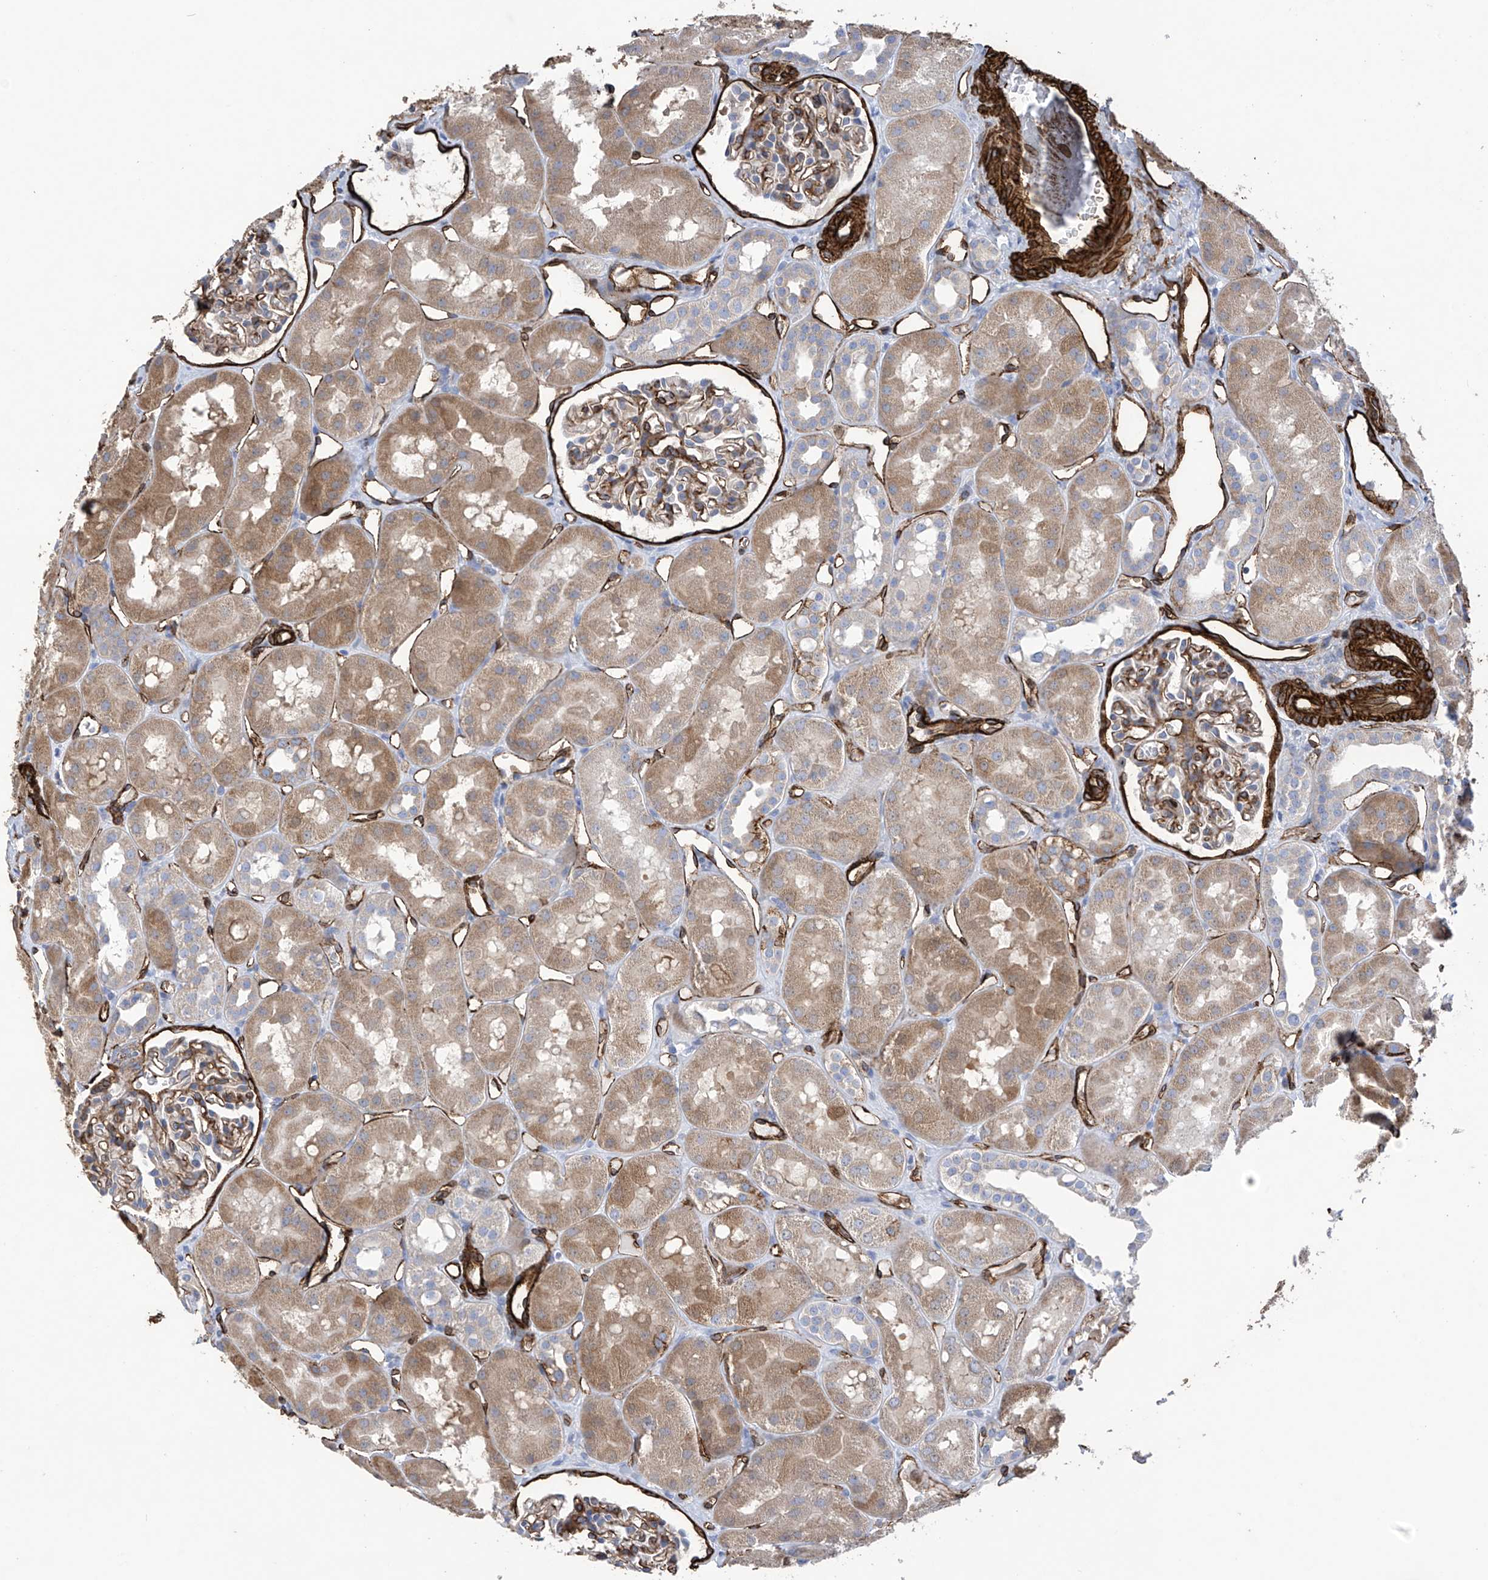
{"staining": {"intensity": "moderate", "quantity": "25%-75%", "location": "cytoplasmic/membranous"}, "tissue": "kidney", "cell_type": "Cells in glomeruli", "image_type": "normal", "snomed": [{"axis": "morphology", "description": "Normal tissue, NOS"}, {"axis": "topography", "description": "Kidney"}], "caption": "Immunohistochemistry histopathology image of unremarkable kidney: kidney stained using immunohistochemistry displays medium levels of moderate protein expression localized specifically in the cytoplasmic/membranous of cells in glomeruli, appearing as a cytoplasmic/membranous brown color.", "gene": "UBTD1", "patient": {"sex": "male", "age": 16}}